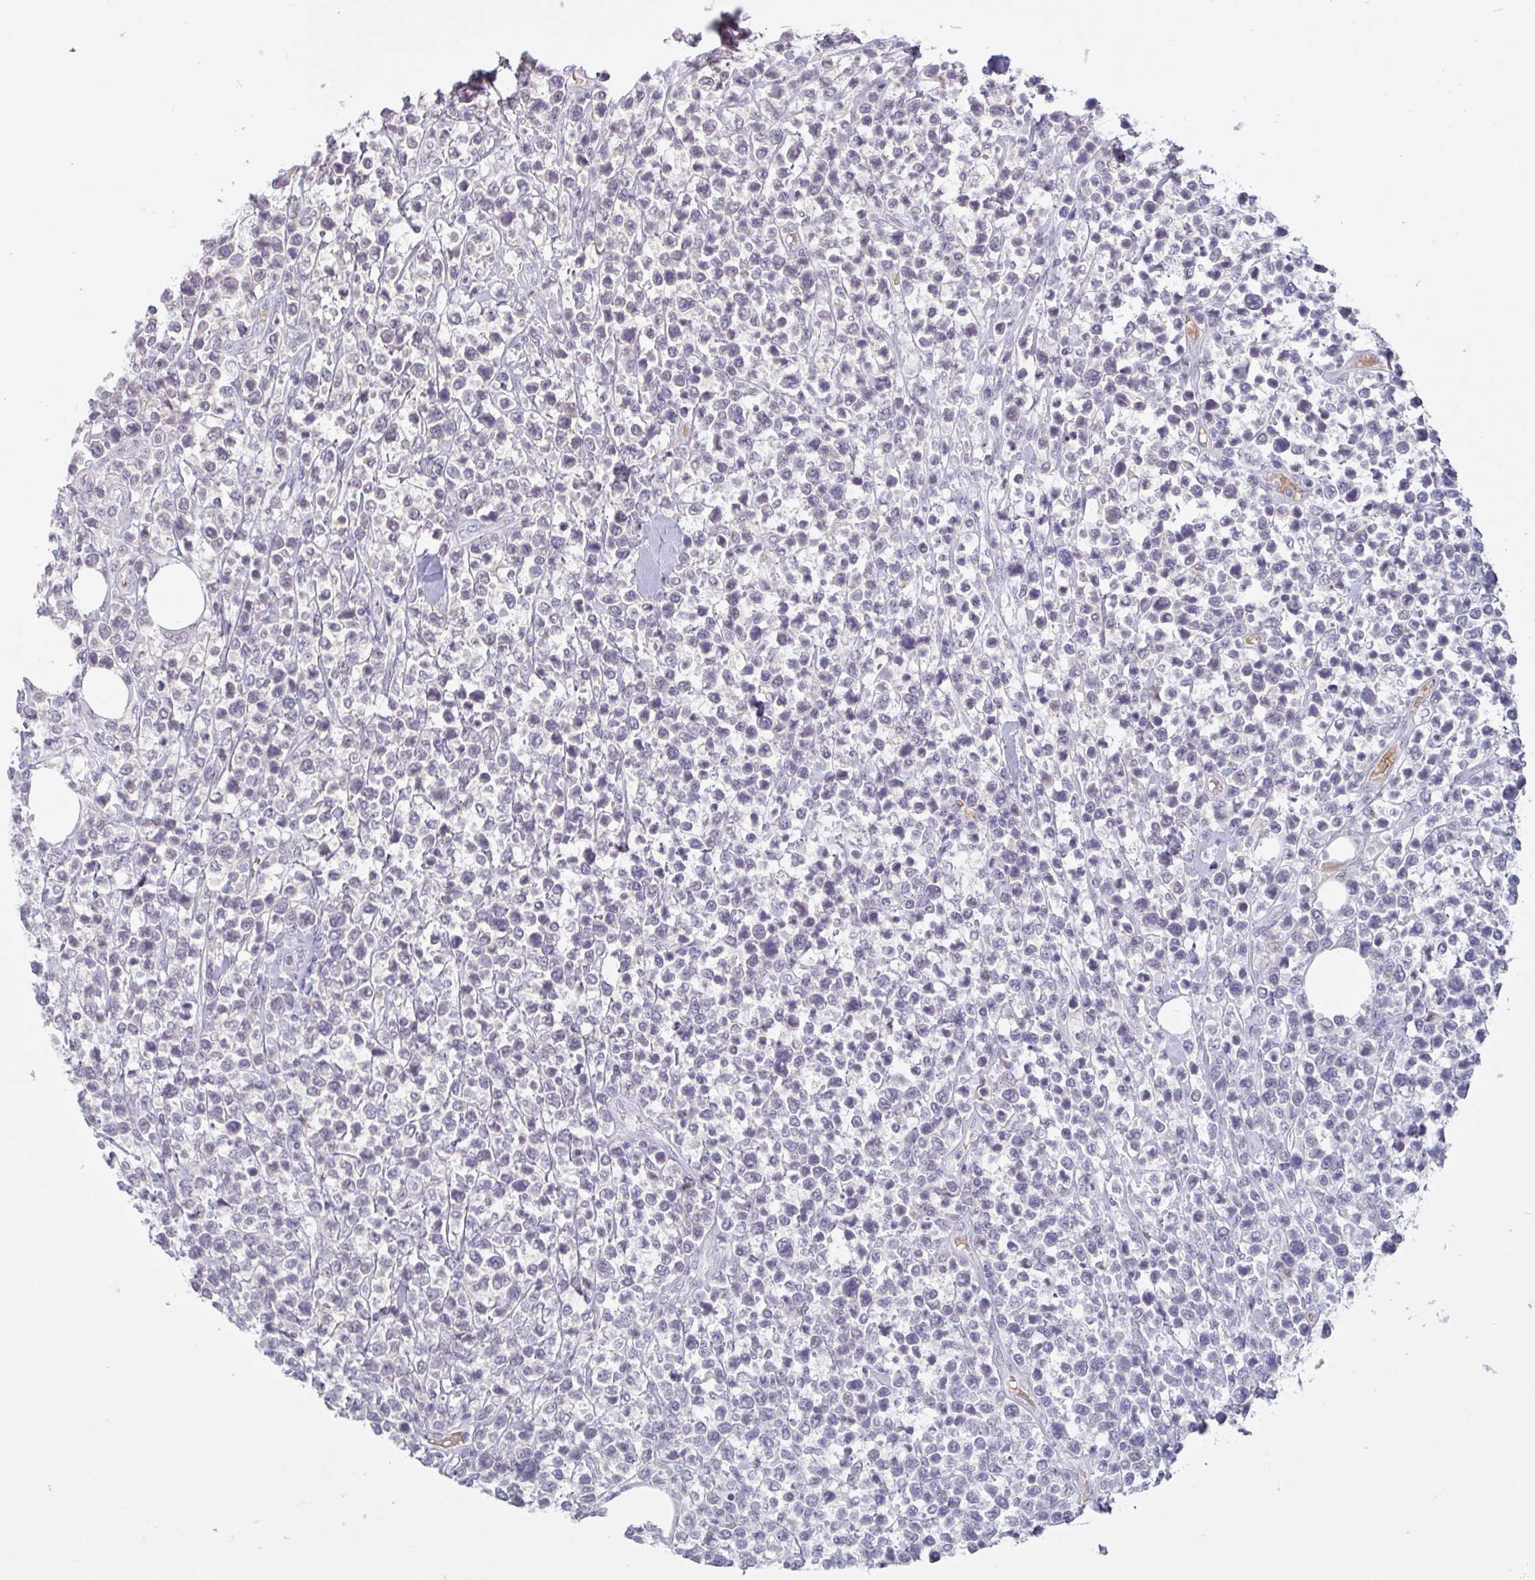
{"staining": {"intensity": "negative", "quantity": "none", "location": "none"}, "tissue": "lymphoma", "cell_type": "Tumor cells", "image_type": "cancer", "snomed": [{"axis": "morphology", "description": "Malignant lymphoma, non-Hodgkin's type, Low grade"}, {"axis": "topography", "description": "Lymph node"}], "caption": "A histopathology image of human malignant lymphoma, non-Hodgkin's type (low-grade) is negative for staining in tumor cells.", "gene": "RHAG", "patient": {"sex": "male", "age": 60}}